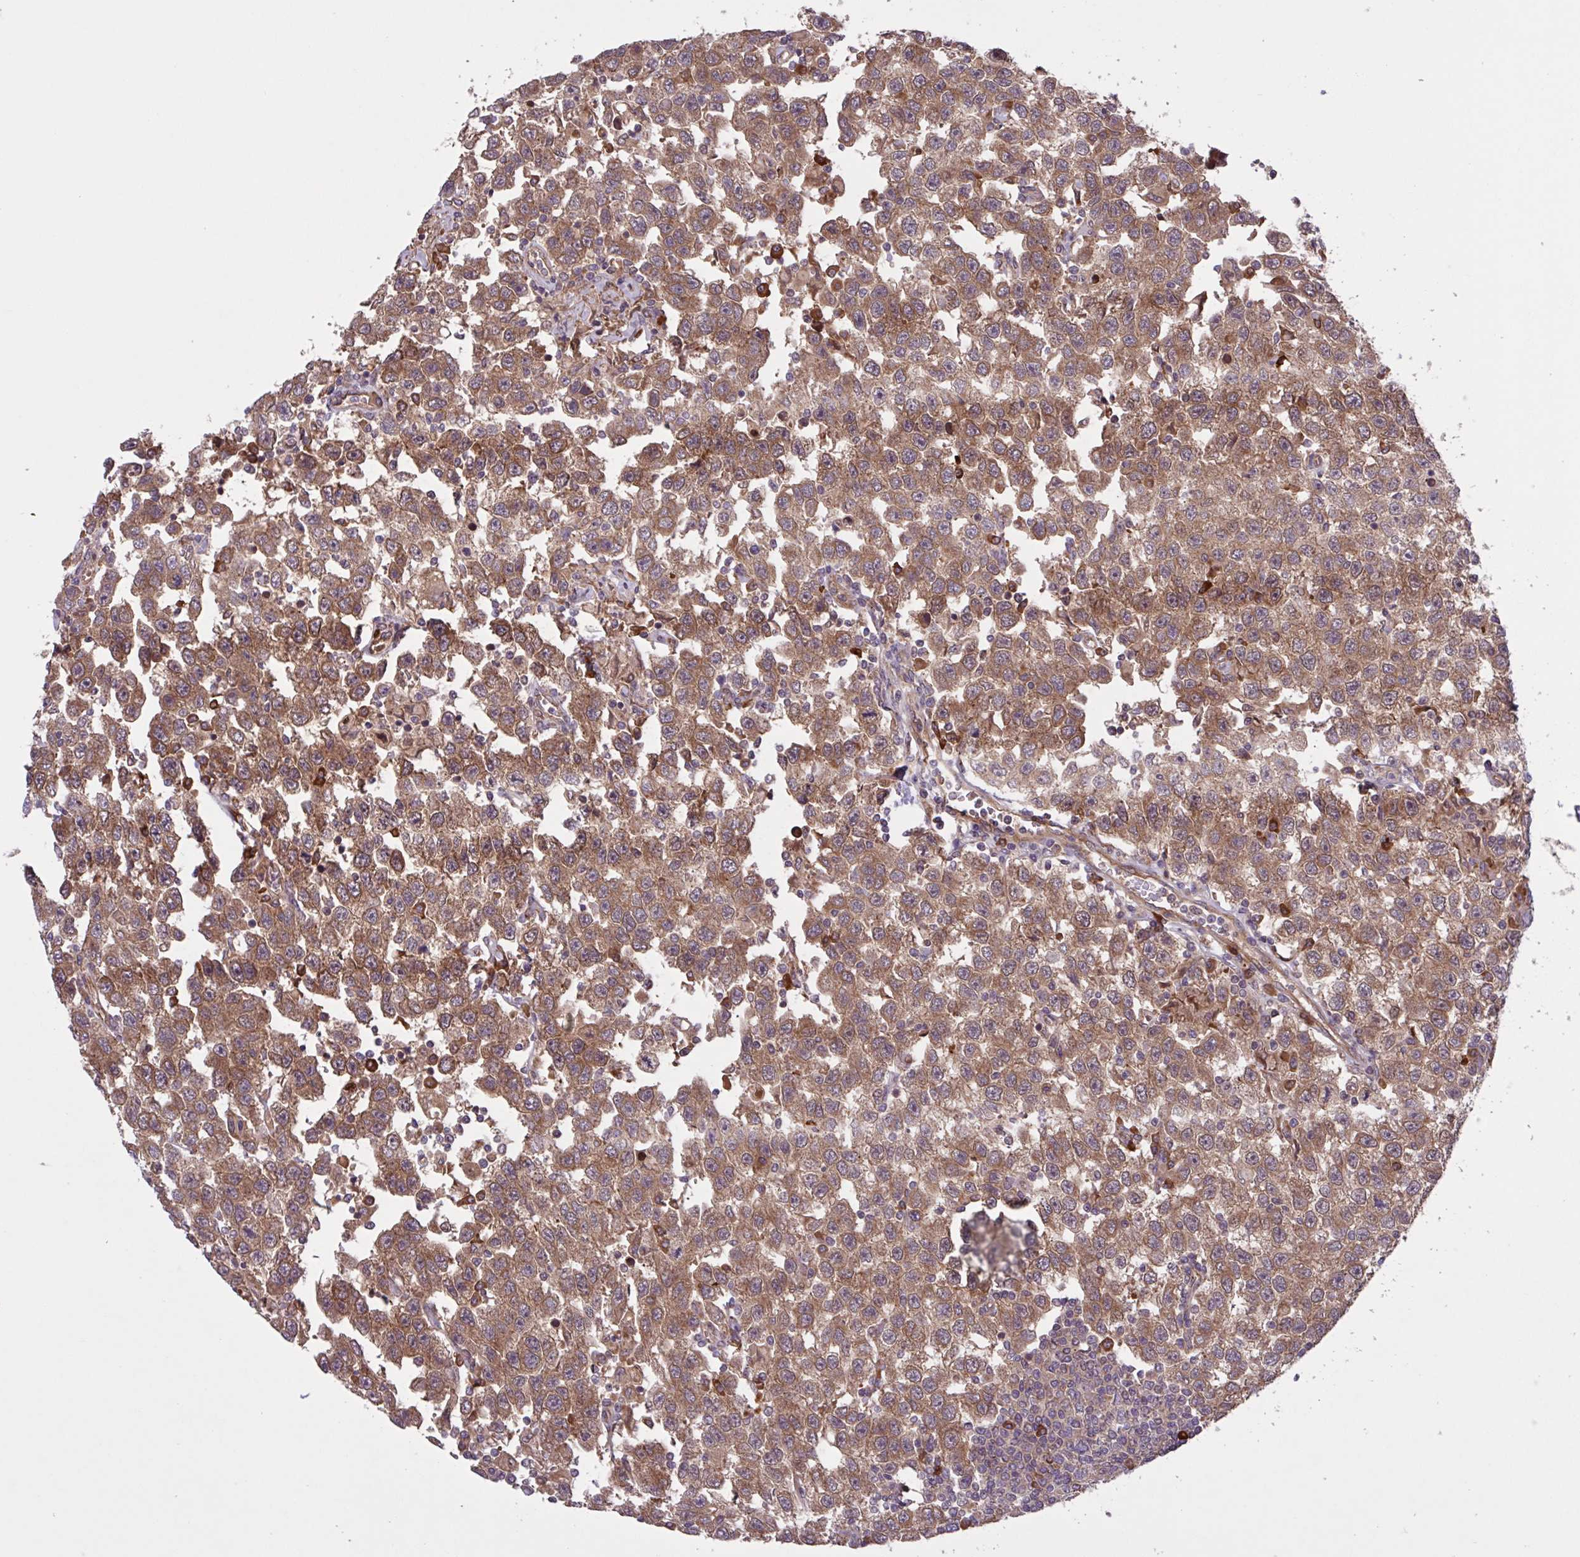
{"staining": {"intensity": "moderate", "quantity": ">75%", "location": "cytoplasmic/membranous"}, "tissue": "testis cancer", "cell_type": "Tumor cells", "image_type": "cancer", "snomed": [{"axis": "morphology", "description": "Seminoma, NOS"}, {"axis": "topography", "description": "Testis"}], "caption": "Testis cancer stained with a brown dye displays moderate cytoplasmic/membranous positive expression in approximately >75% of tumor cells.", "gene": "INTS10", "patient": {"sex": "male", "age": 41}}